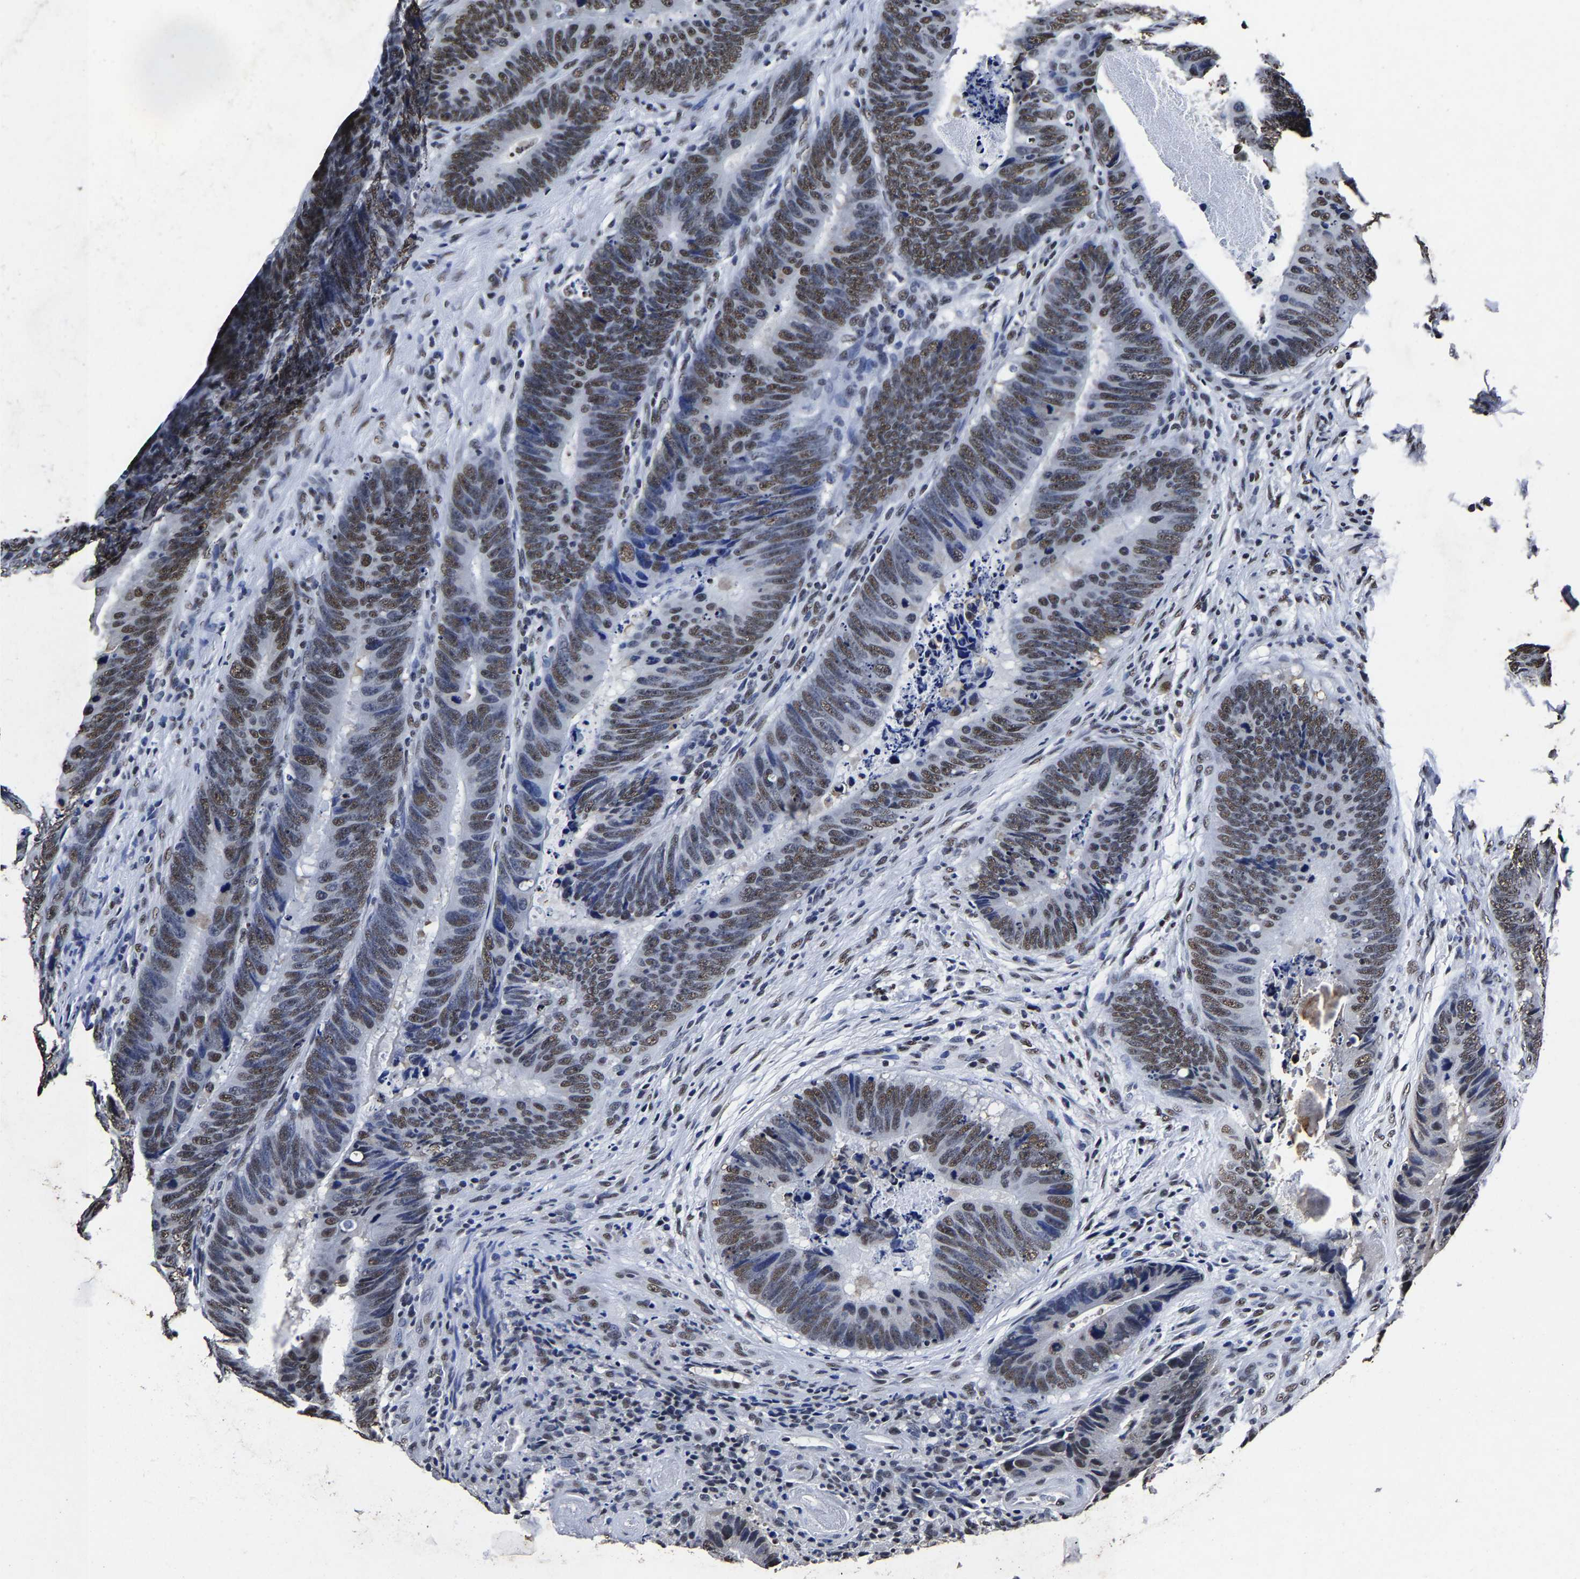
{"staining": {"intensity": "moderate", "quantity": ">75%", "location": "nuclear"}, "tissue": "colorectal cancer", "cell_type": "Tumor cells", "image_type": "cancer", "snomed": [{"axis": "morphology", "description": "Adenocarcinoma, NOS"}, {"axis": "topography", "description": "Colon"}], "caption": "Tumor cells demonstrate medium levels of moderate nuclear staining in about >75% of cells in human colorectal adenocarcinoma.", "gene": "RBM45", "patient": {"sex": "male", "age": 56}}